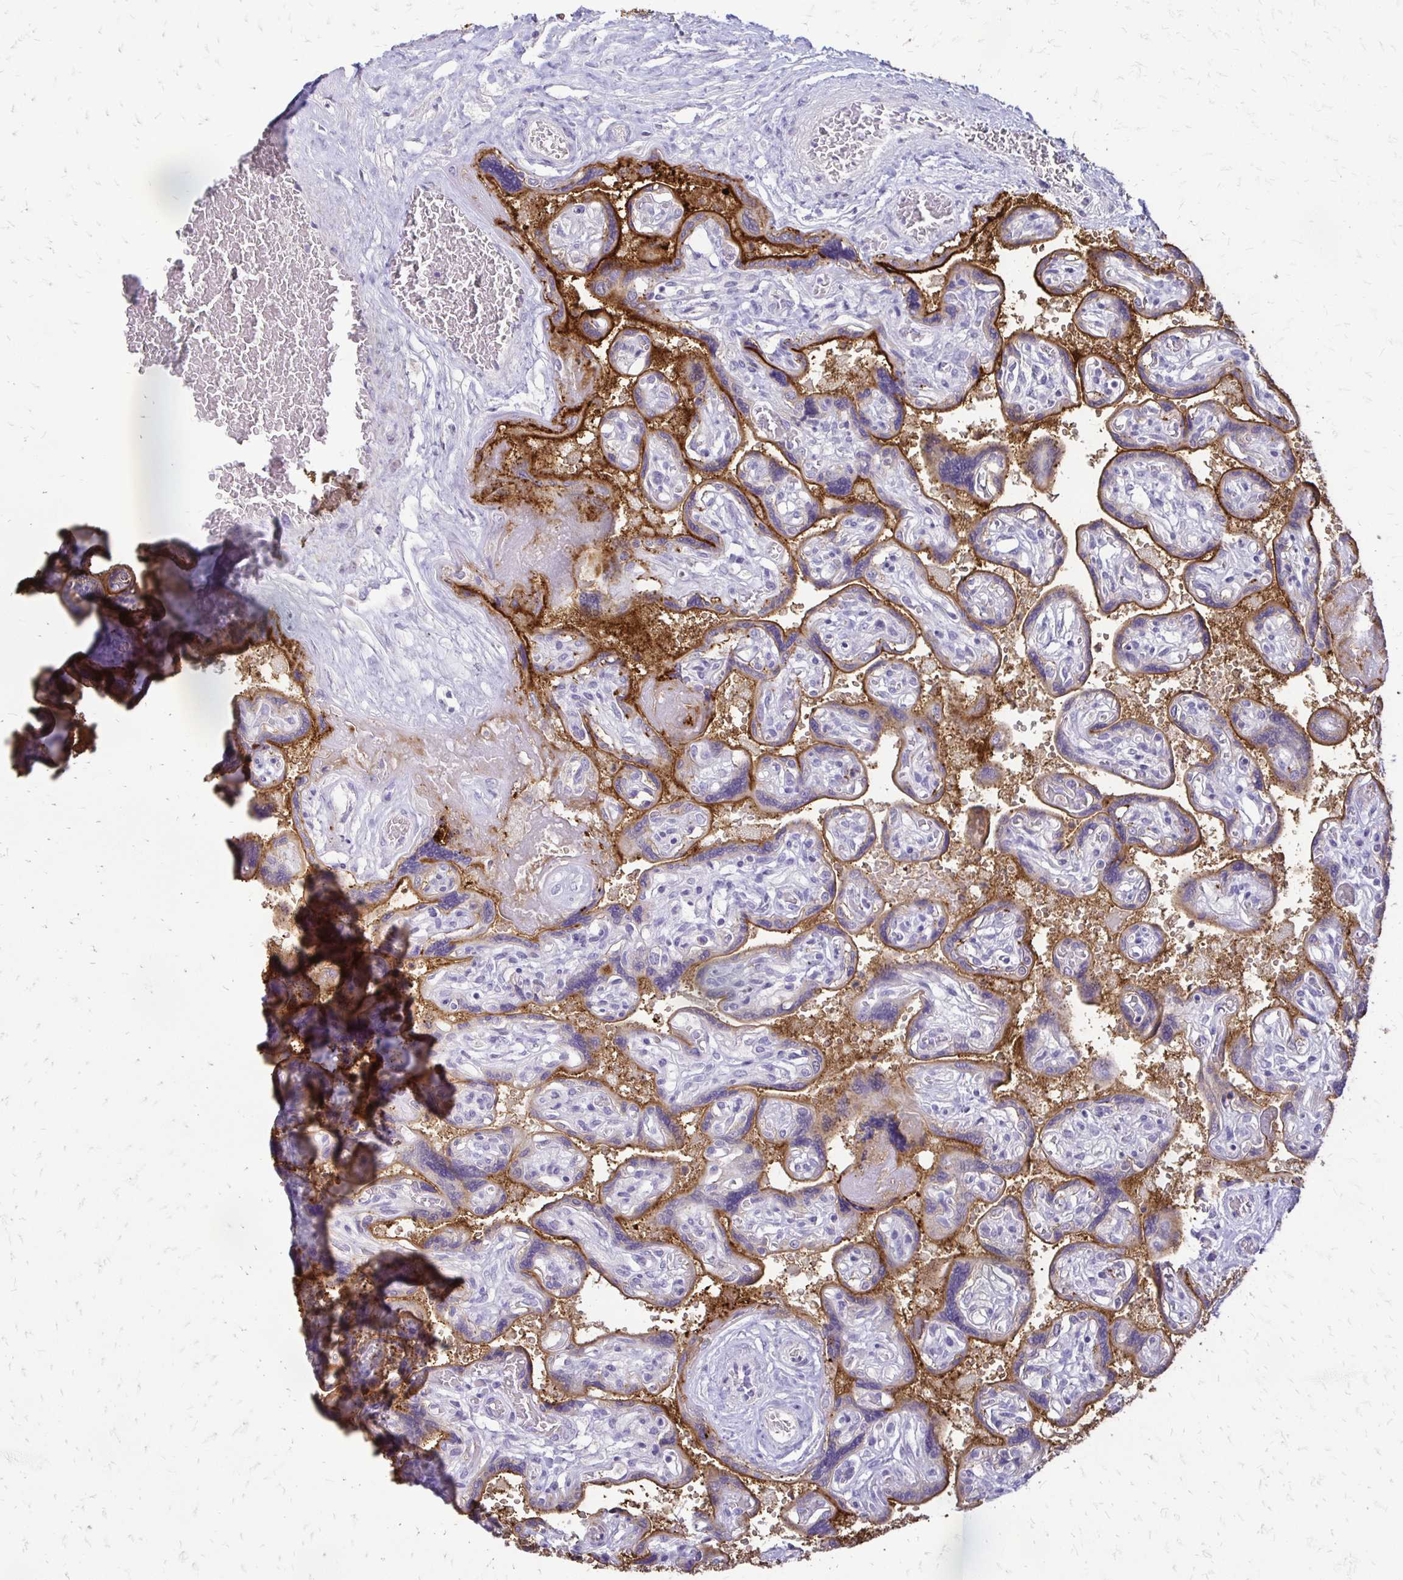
{"staining": {"intensity": "negative", "quantity": "none", "location": "none"}, "tissue": "placenta", "cell_type": "Decidual cells", "image_type": "normal", "snomed": [{"axis": "morphology", "description": "Normal tissue, NOS"}, {"axis": "topography", "description": "Placenta"}], "caption": "Decidual cells show no significant staining in unremarkable placenta. (Brightfield microscopy of DAB immunohistochemistry (IHC) at high magnification).", "gene": "ALPG", "patient": {"sex": "female", "age": 32}}